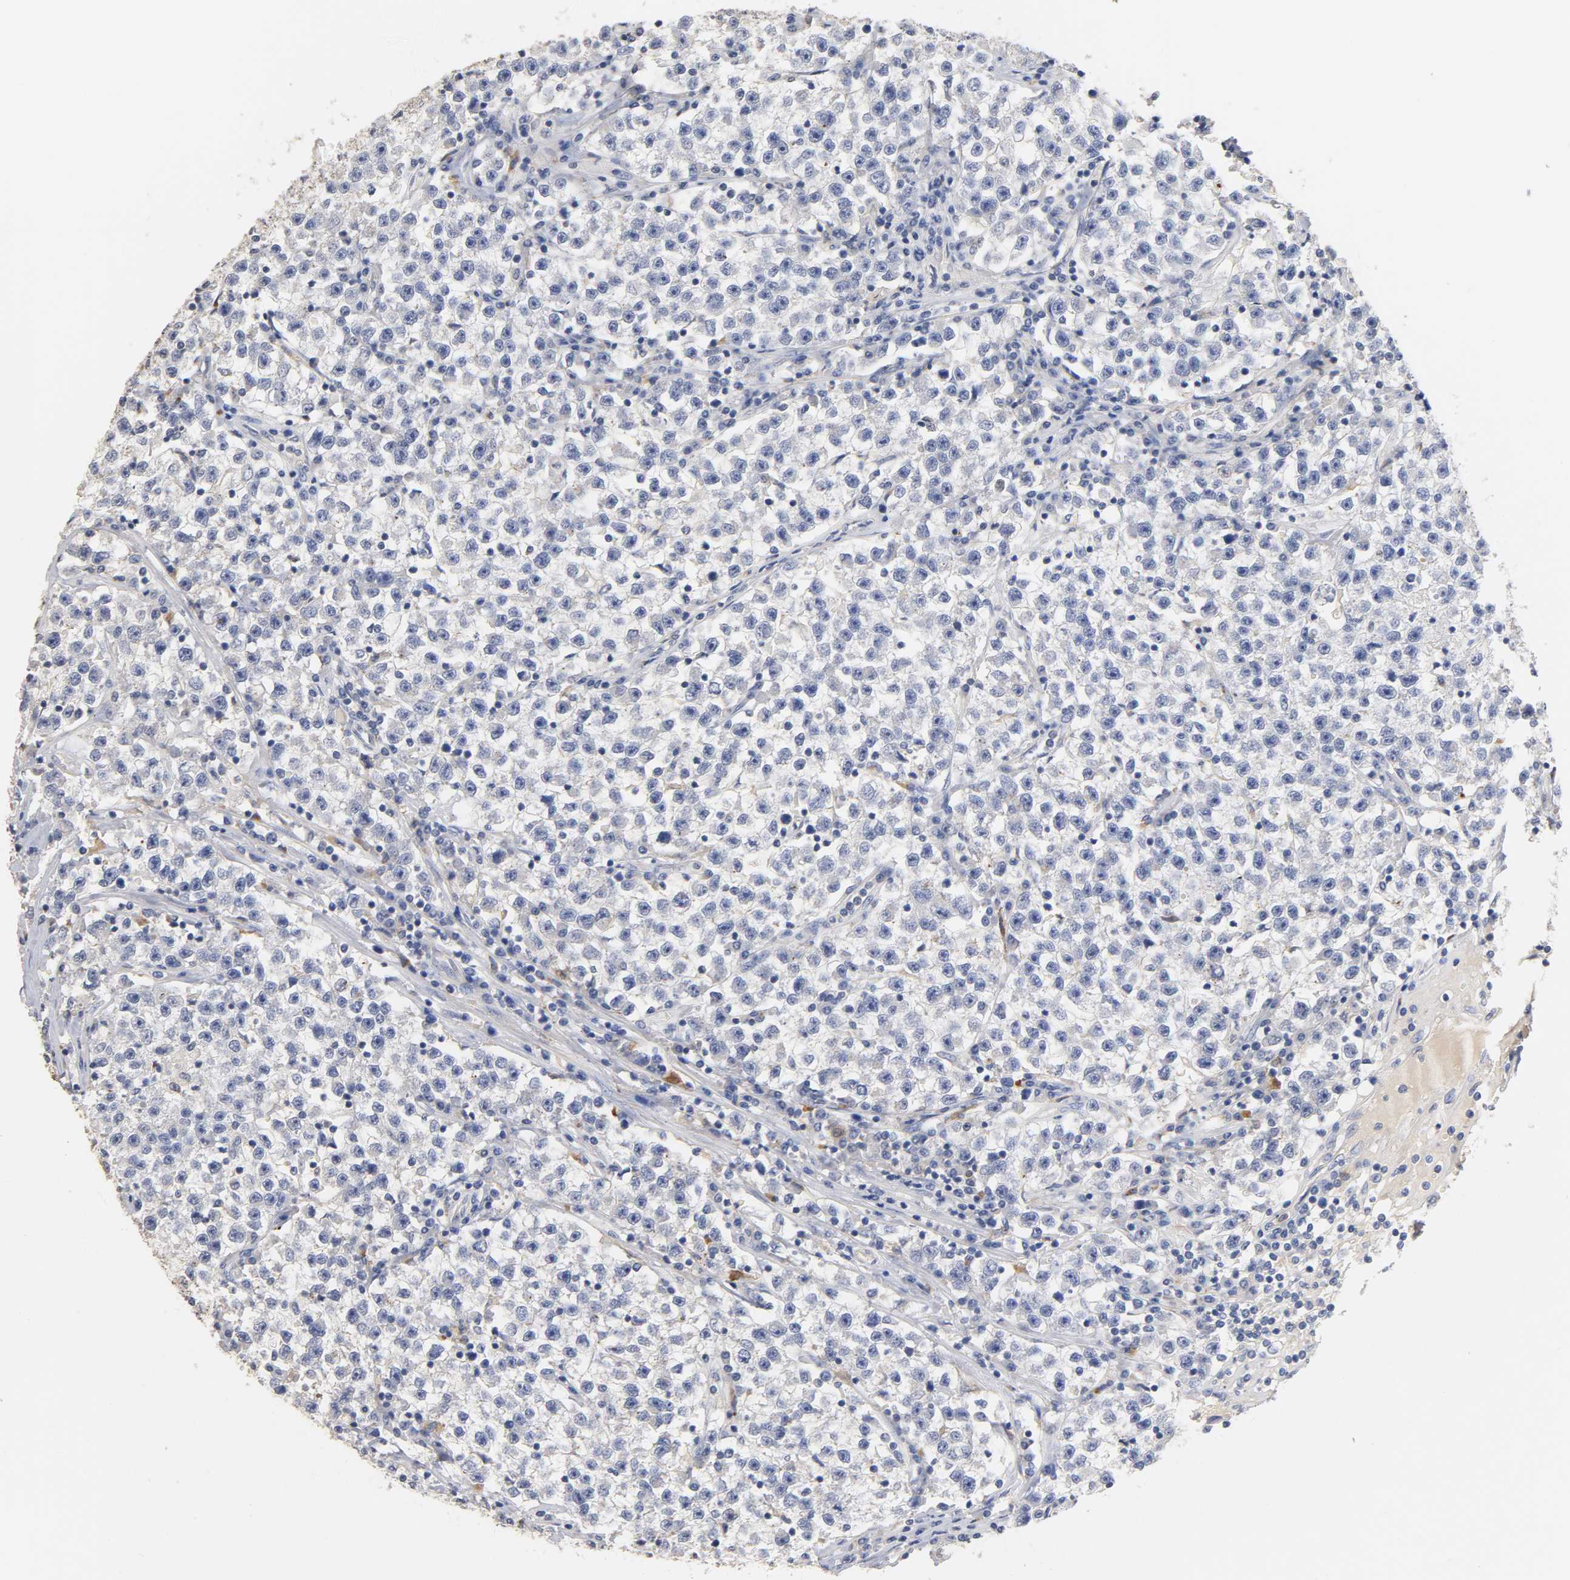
{"staining": {"intensity": "negative", "quantity": "none", "location": "none"}, "tissue": "testis cancer", "cell_type": "Tumor cells", "image_type": "cancer", "snomed": [{"axis": "morphology", "description": "Seminoma, NOS"}, {"axis": "topography", "description": "Testis"}], "caption": "IHC of human testis cancer (seminoma) exhibits no positivity in tumor cells.", "gene": "SEMA5A", "patient": {"sex": "male", "age": 22}}